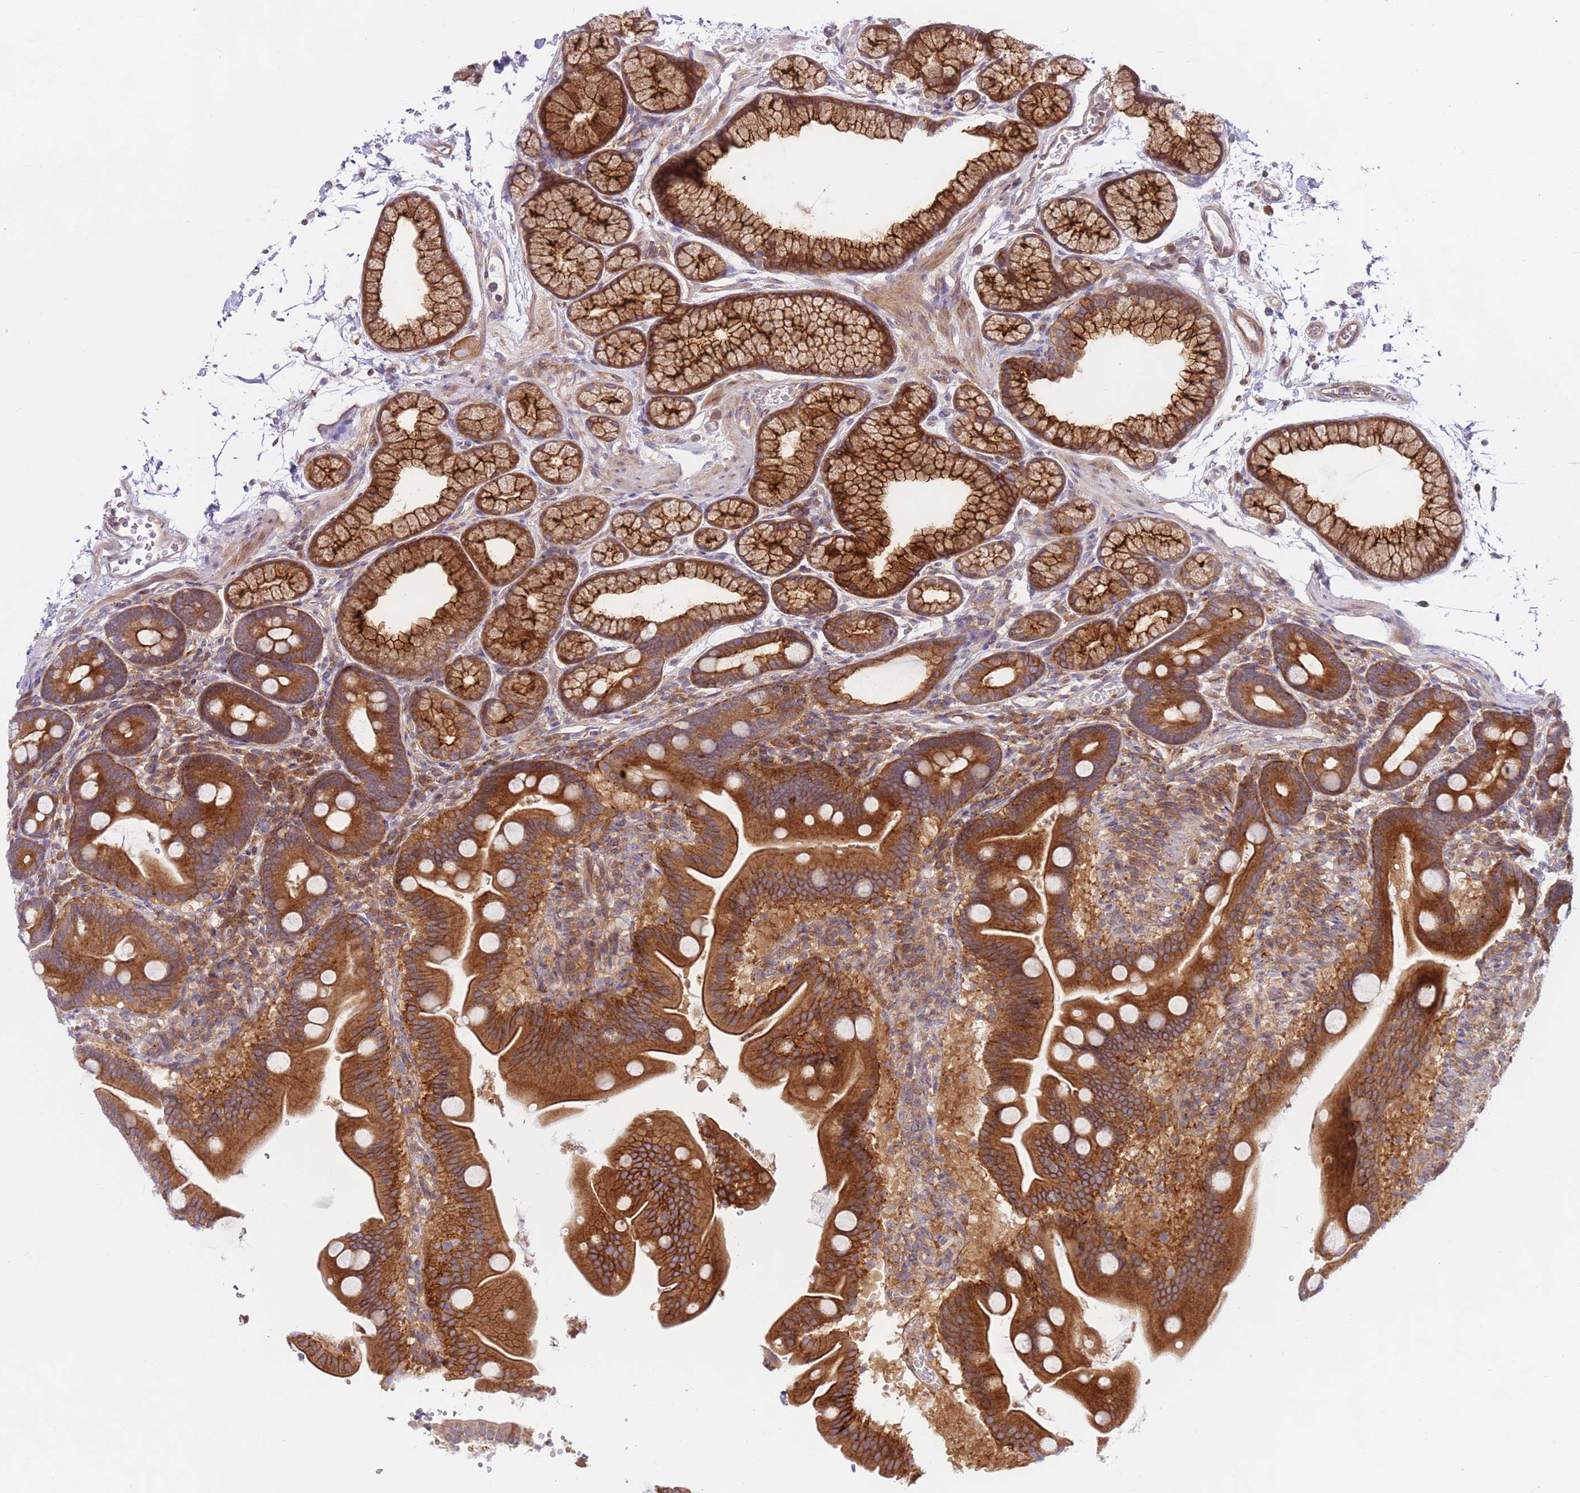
{"staining": {"intensity": "strong", "quantity": ">75%", "location": "cytoplasmic/membranous"}, "tissue": "duodenum", "cell_type": "Glandular cells", "image_type": "normal", "snomed": [{"axis": "morphology", "description": "Normal tissue, NOS"}, {"axis": "topography", "description": "Duodenum"}], "caption": "Strong cytoplasmic/membranous protein expression is appreciated in approximately >75% of glandular cells in duodenum. The protein of interest is stained brown, and the nuclei are stained in blue (DAB IHC with brightfield microscopy, high magnification).", "gene": "DDX19B", "patient": {"sex": "male", "age": 54}}